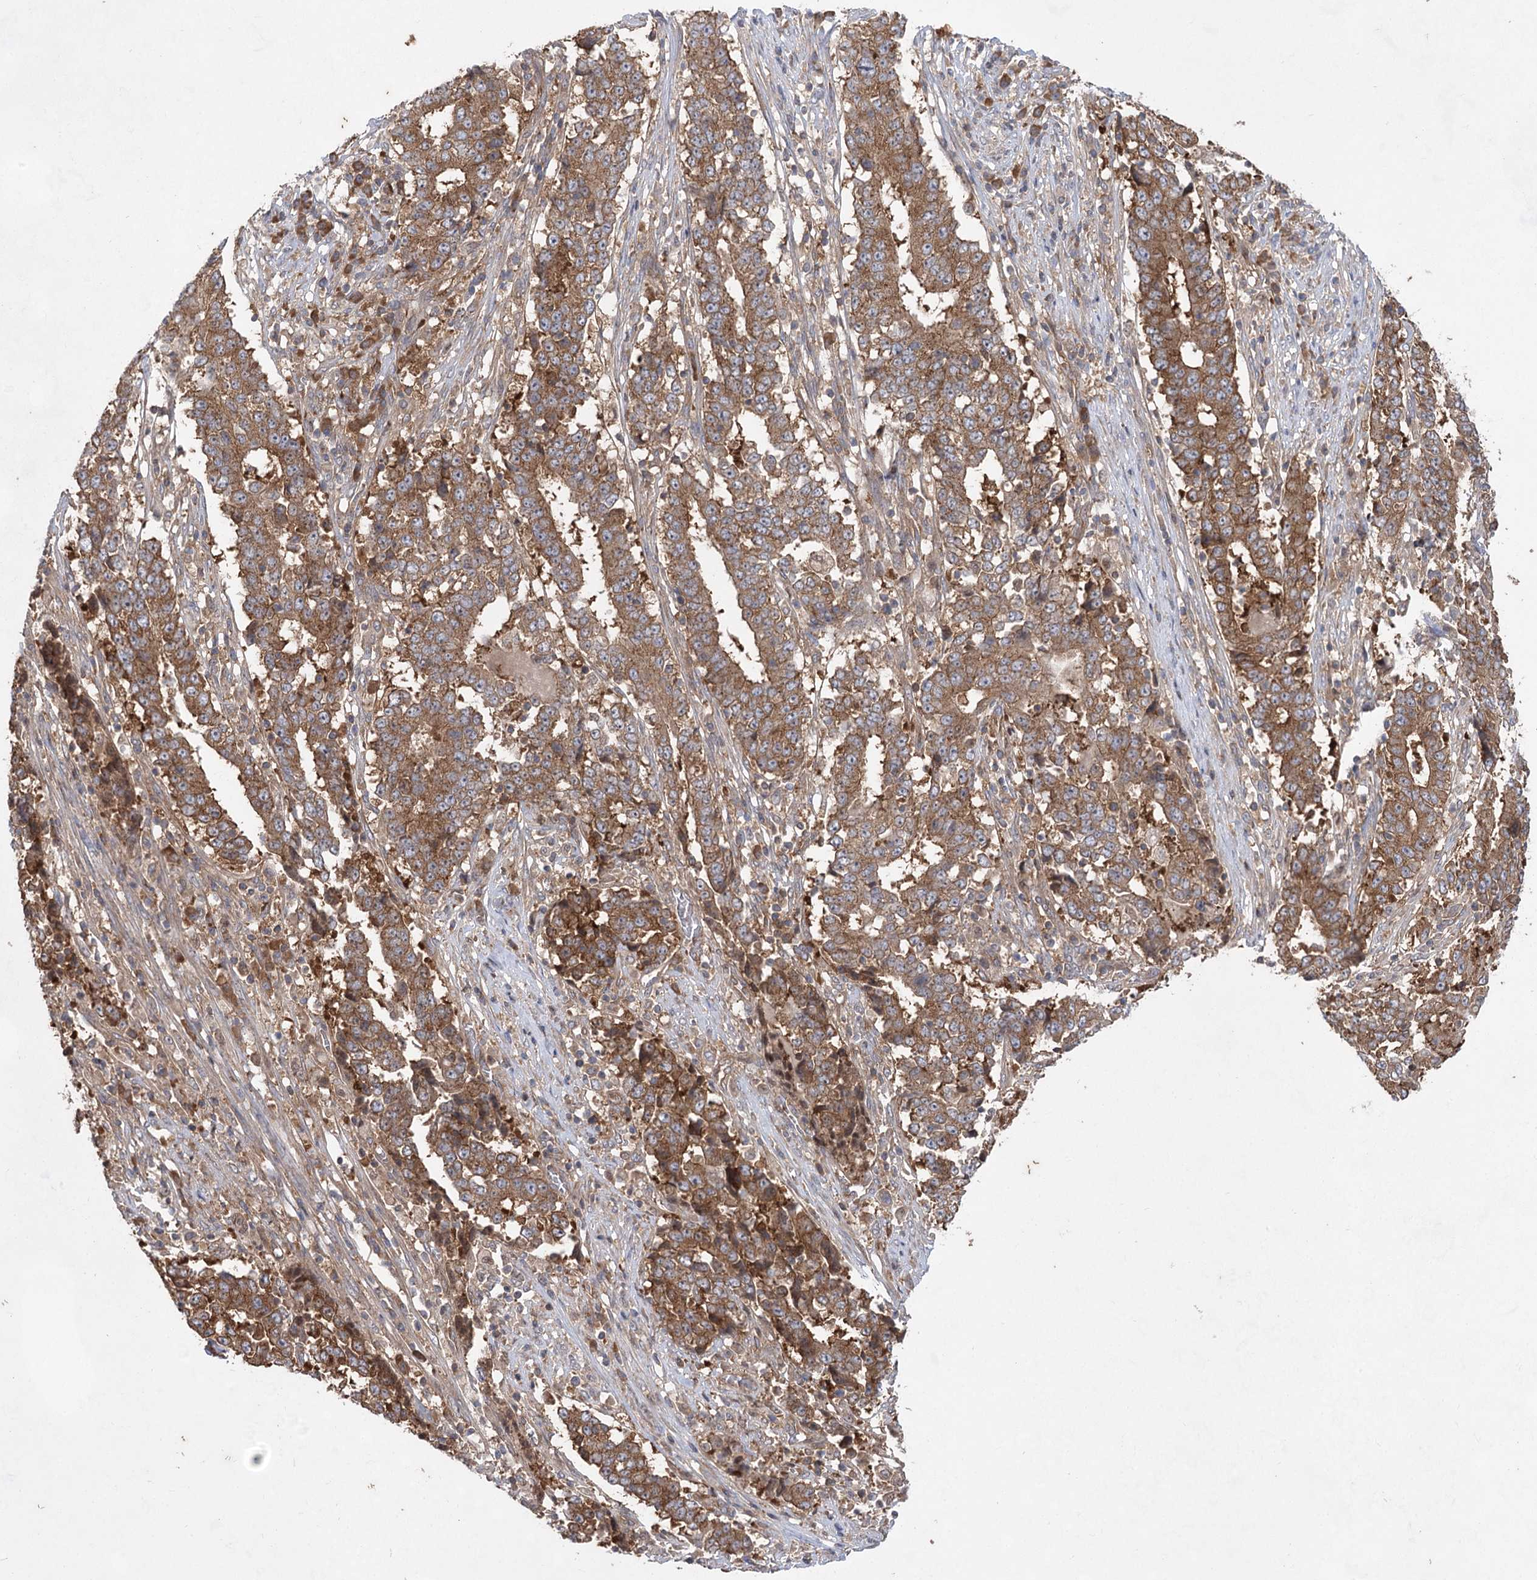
{"staining": {"intensity": "moderate", "quantity": ">75%", "location": "cytoplasmic/membranous"}, "tissue": "stomach cancer", "cell_type": "Tumor cells", "image_type": "cancer", "snomed": [{"axis": "morphology", "description": "Adenocarcinoma, NOS"}, {"axis": "topography", "description": "Stomach"}], "caption": "Adenocarcinoma (stomach) stained for a protein exhibits moderate cytoplasmic/membranous positivity in tumor cells. The staining is performed using DAB (3,3'-diaminobenzidine) brown chromogen to label protein expression. The nuclei are counter-stained blue using hematoxylin.", "gene": "EIF3A", "patient": {"sex": "male", "age": 59}}